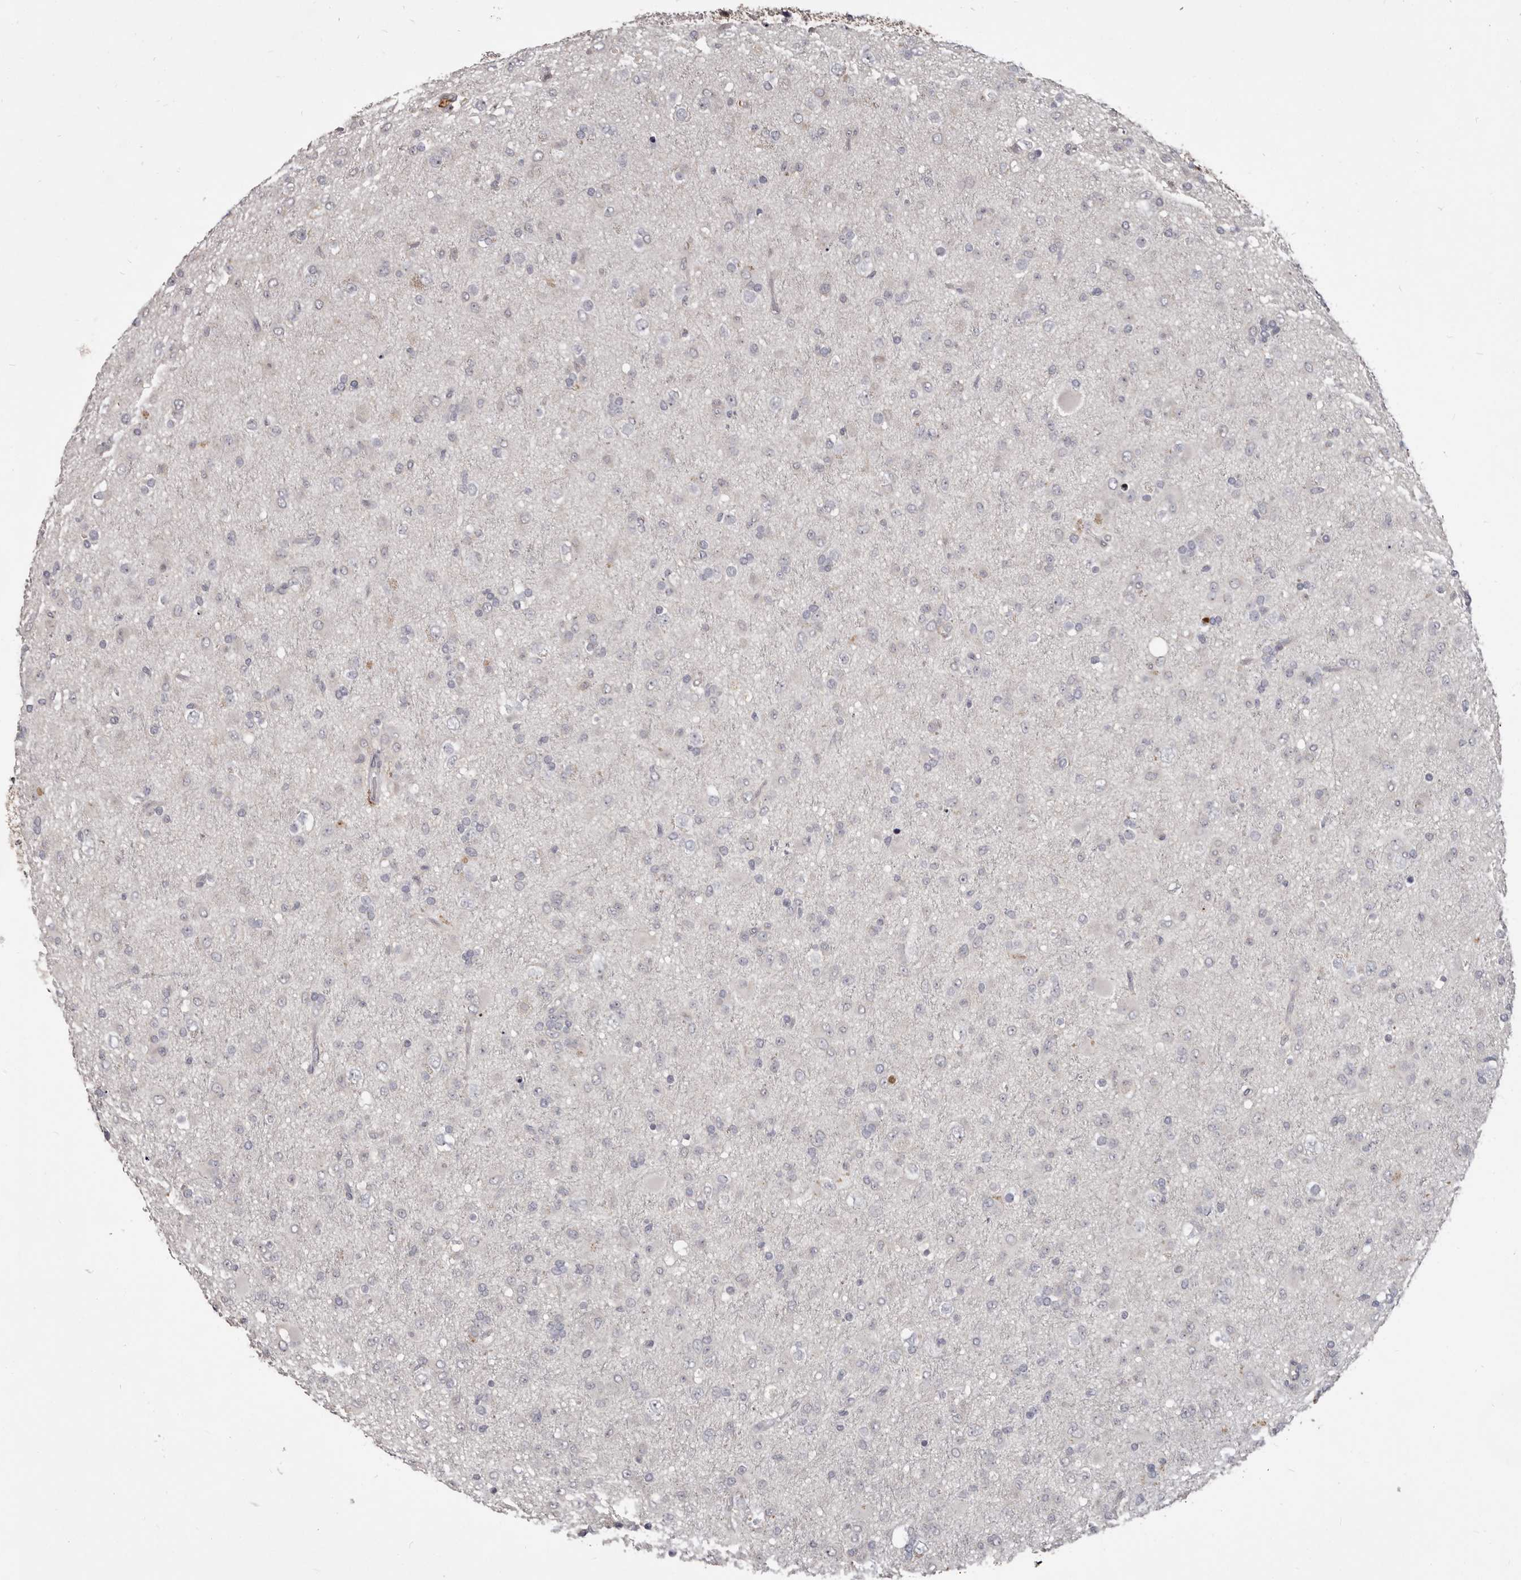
{"staining": {"intensity": "negative", "quantity": "none", "location": "none"}, "tissue": "glioma", "cell_type": "Tumor cells", "image_type": "cancer", "snomed": [{"axis": "morphology", "description": "Glioma, malignant, Low grade"}, {"axis": "topography", "description": "Brain"}], "caption": "An image of low-grade glioma (malignant) stained for a protein reveals no brown staining in tumor cells.", "gene": "GPR157", "patient": {"sex": "male", "age": 65}}